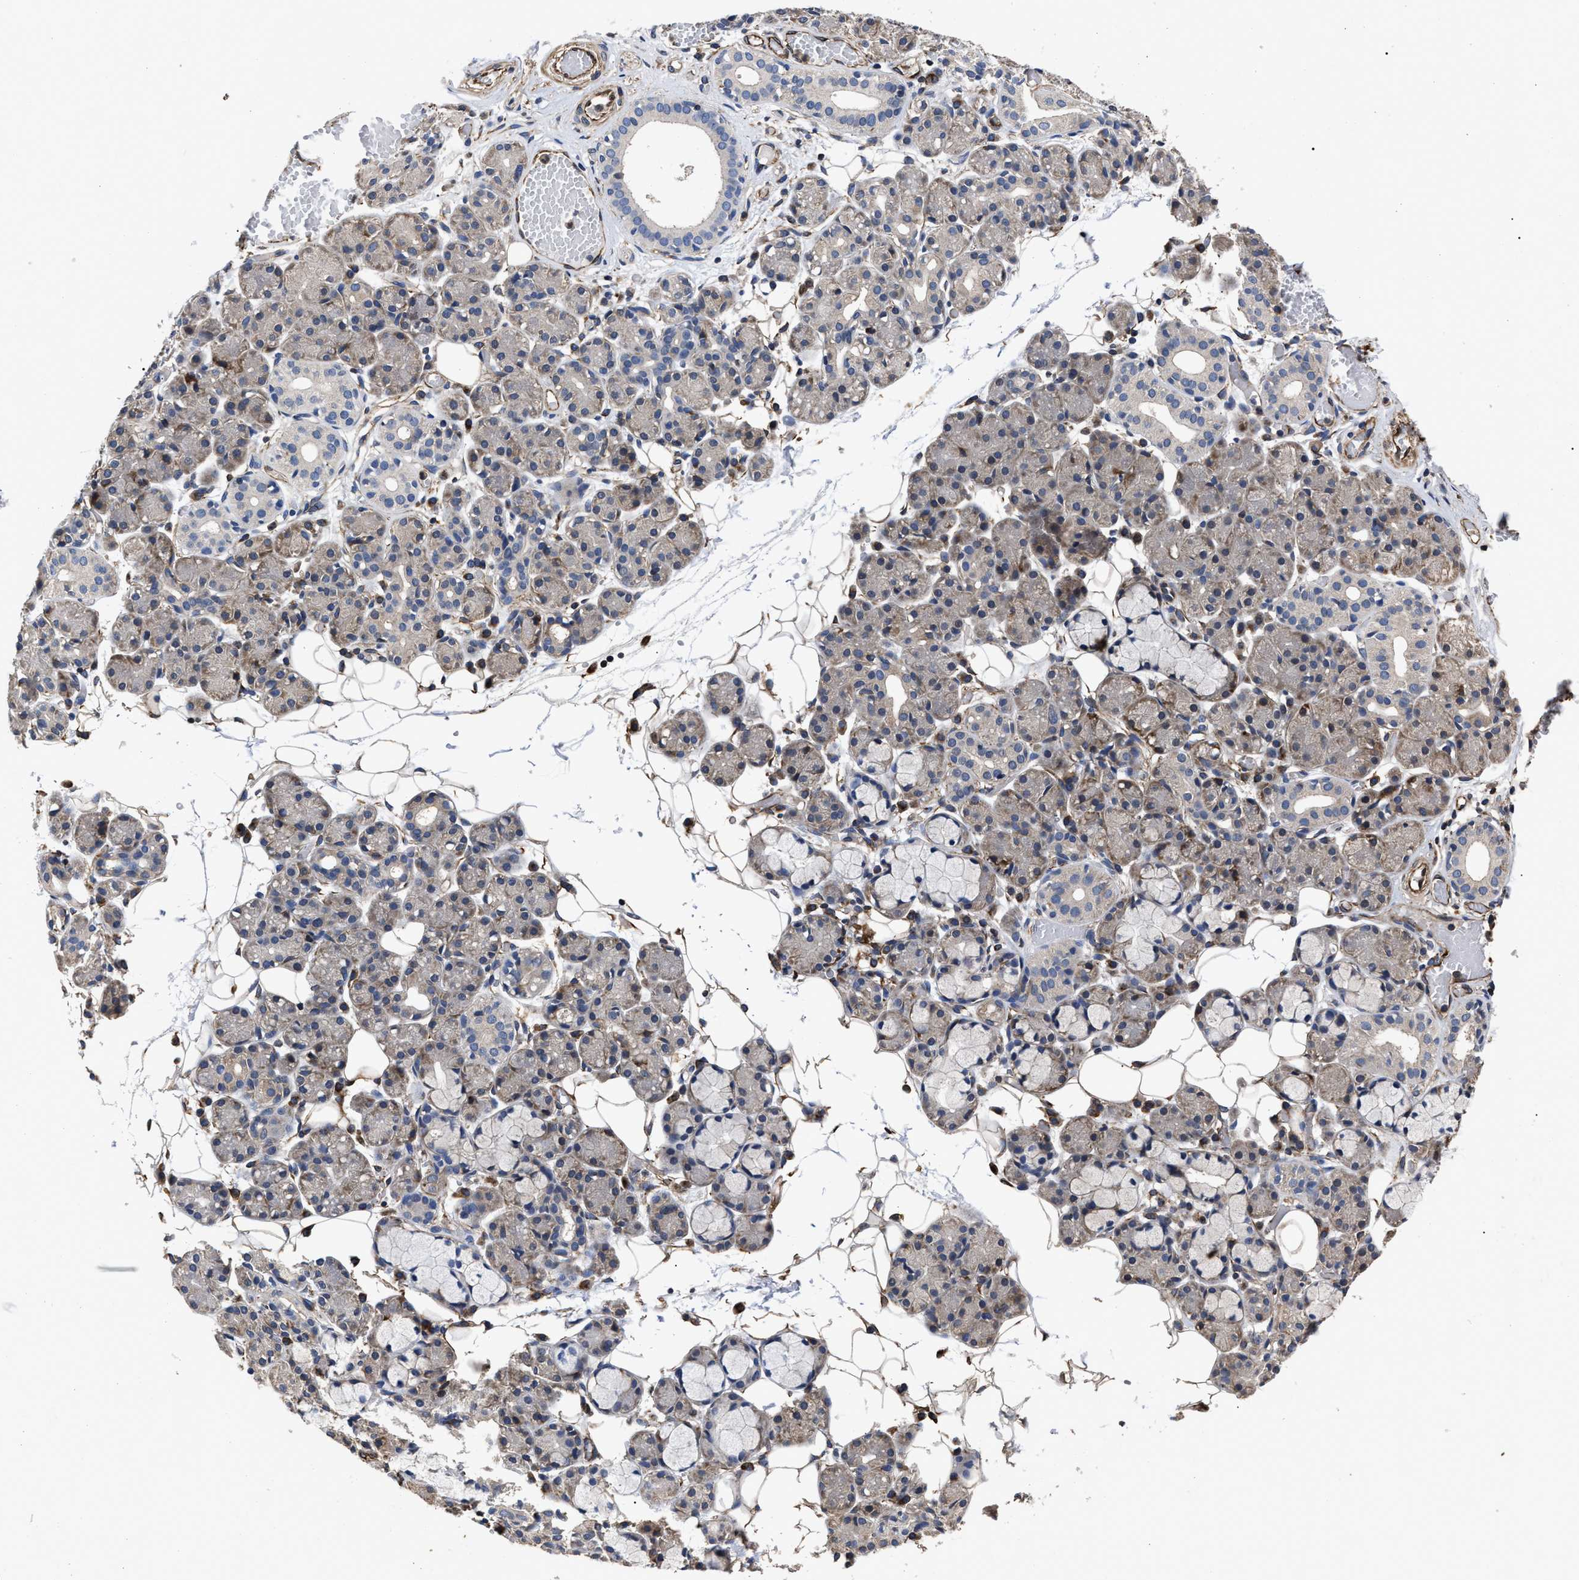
{"staining": {"intensity": "weak", "quantity": "25%-75%", "location": "cytoplasmic/membranous"}, "tissue": "salivary gland", "cell_type": "Glandular cells", "image_type": "normal", "snomed": [{"axis": "morphology", "description": "Normal tissue, NOS"}, {"axis": "topography", "description": "Salivary gland"}], "caption": "Human salivary gland stained for a protein (brown) exhibits weak cytoplasmic/membranous positive expression in approximately 25%-75% of glandular cells.", "gene": "TSPAN33", "patient": {"sex": "male", "age": 63}}